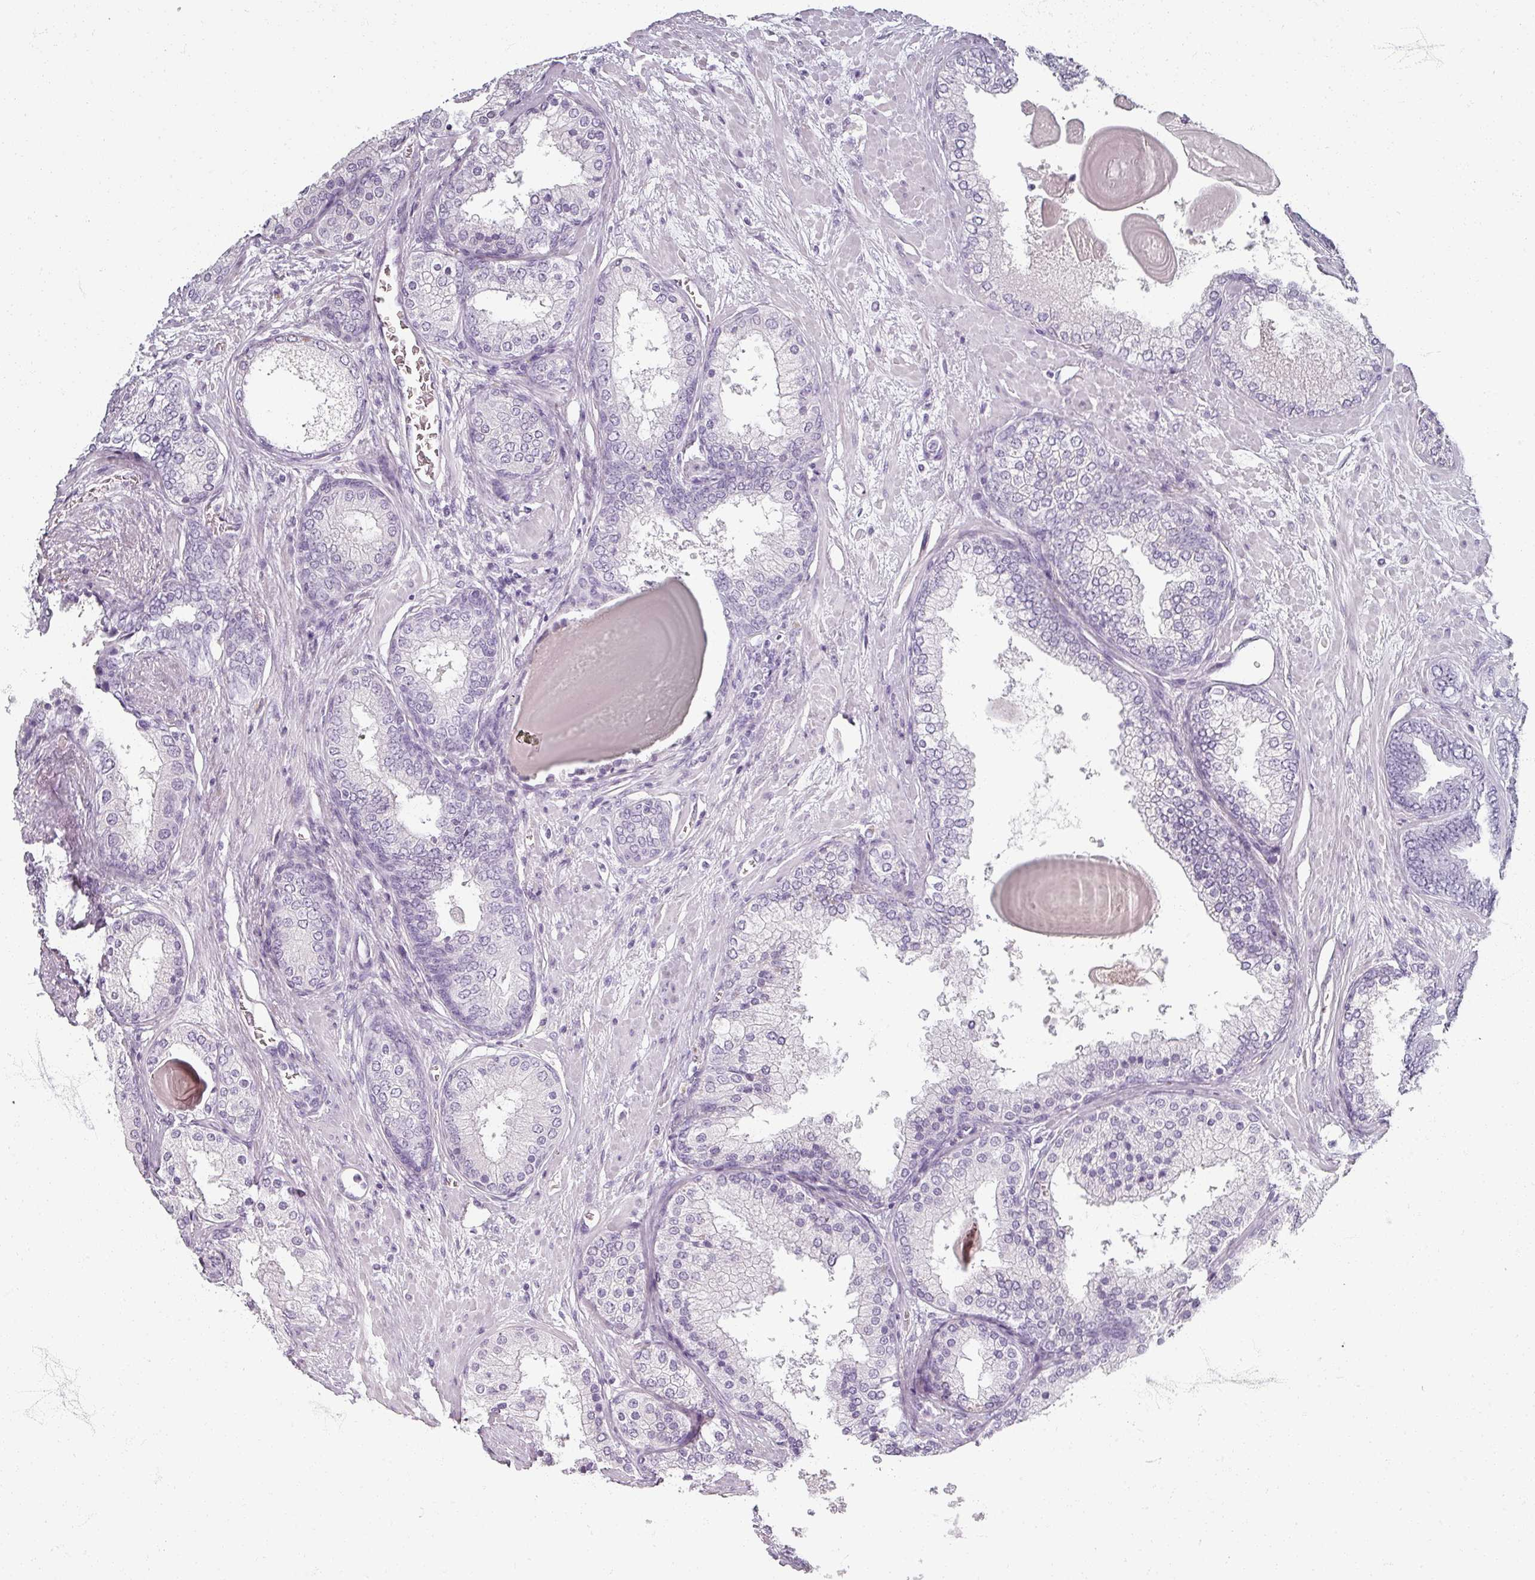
{"staining": {"intensity": "negative", "quantity": "none", "location": "none"}, "tissue": "prostate cancer", "cell_type": "Tumor cells", "image_type": "cancer", "snomed": [{"axis": "morphology", "description": "Adenocarcinoma, High grade"}, {"axis": "topography", "description": "Prostate"}], "caption": "High power microscopy histopathology image of an IHC image of prostate adenocarcinoma (high-grade), revealing no significant staining in tumor cells. (DAB immunohistochemistry (IHC) with hematoxylin counter stain).", "gene": "REG3G", "patient": {"sex": "male", "age": 63}}